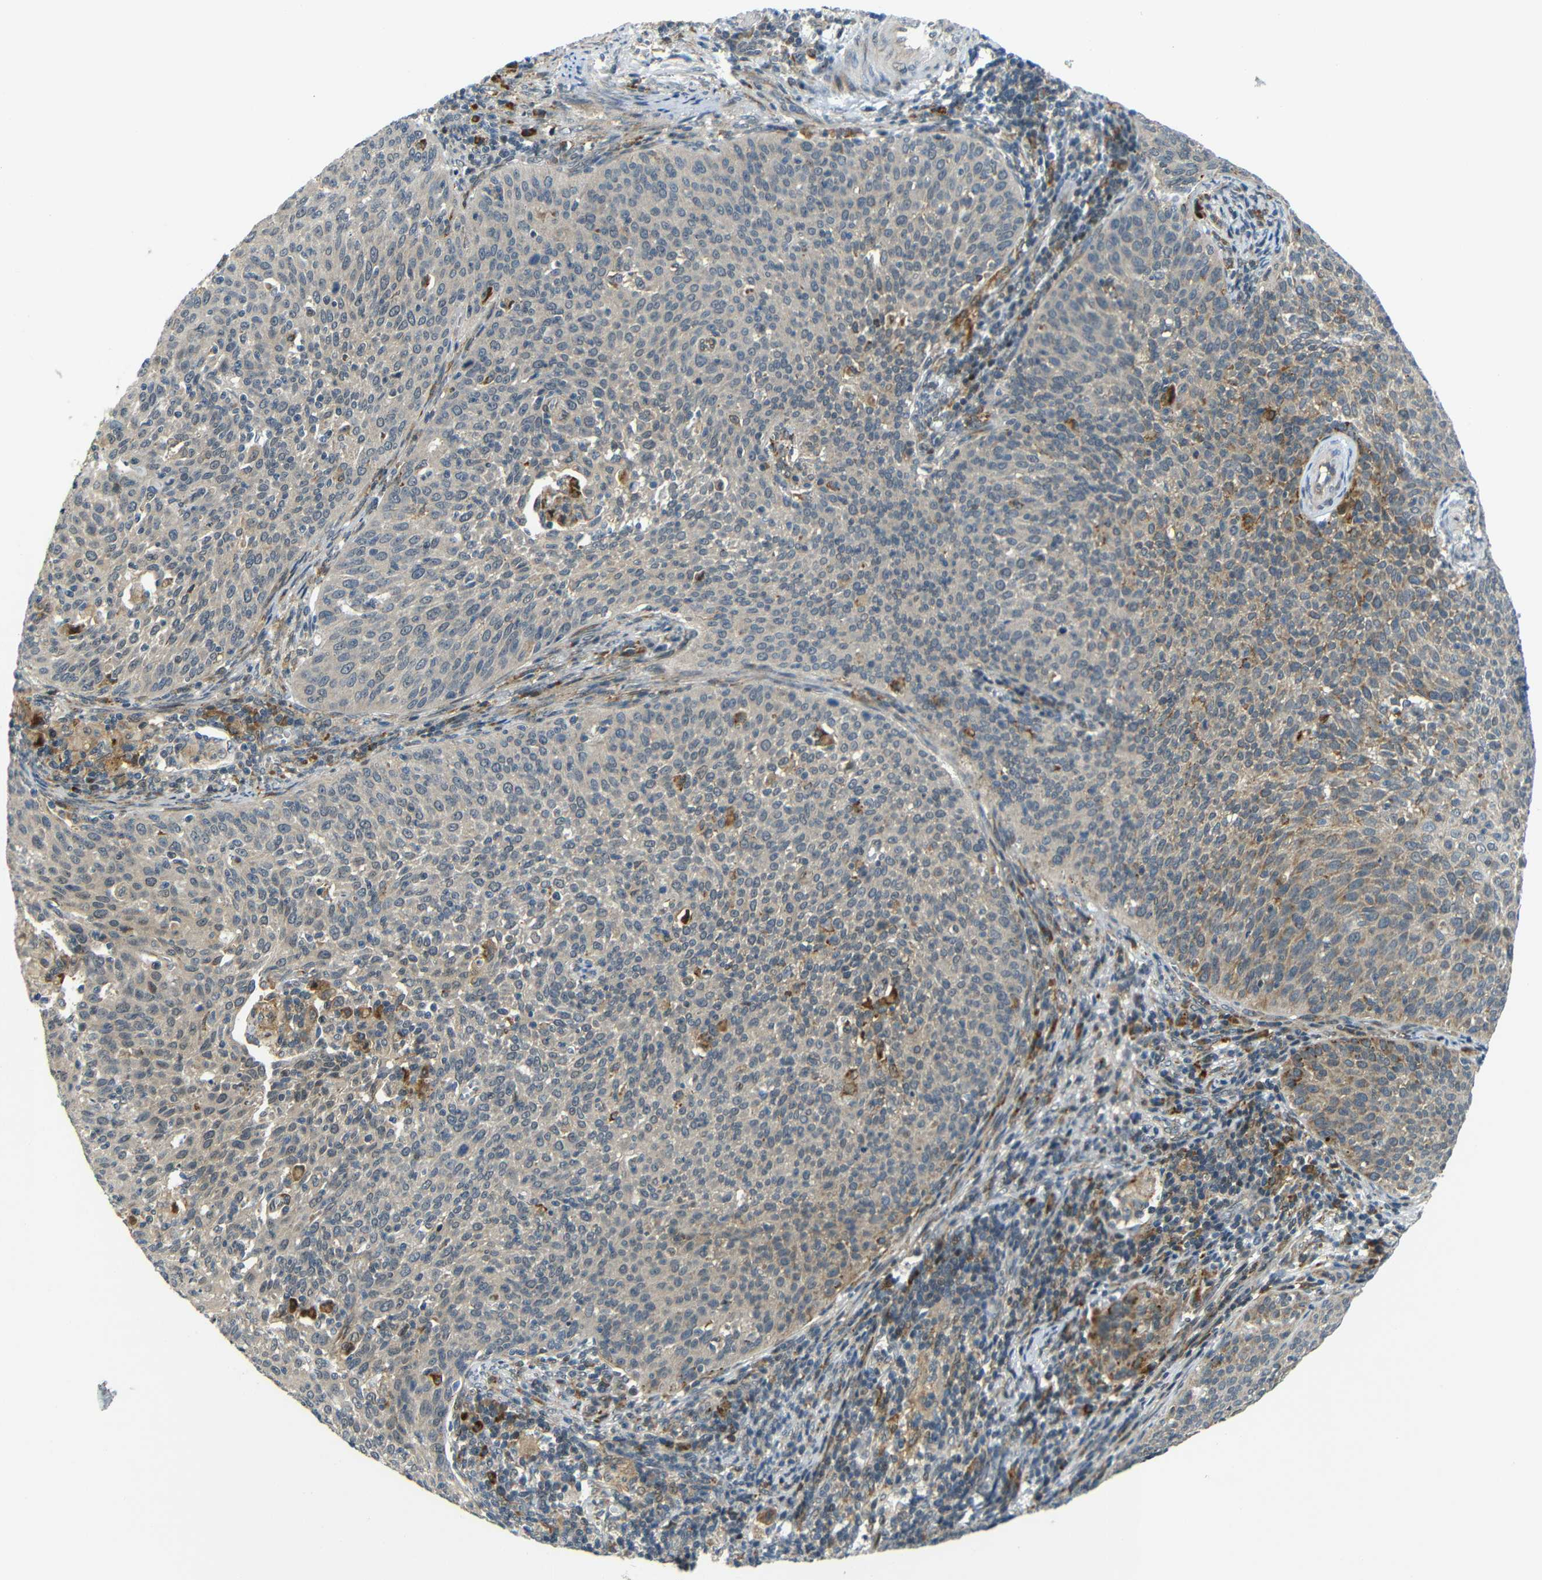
{"staining": {"intensity": "weak", "quantity": "25%-75%", "location": "cytoplasmic/membranous"}, "tissue": "cervical cancer", "cell_type": "Tumor cells", "image_type": "cancer", "snomed": [{"axis": "morphology", "description": "Squamous cell carcinoma, NOS"}, {"axis": "topography", "description": "Cervix"}], "caption": "Weak cytoplasmic/membranous protein staining is present in about 25%-75% of tumor cells in cervical cancer (squamous cell carcinoma).", "gene": "SYDE1", "patient": {"sex": "female", "age": 38}}